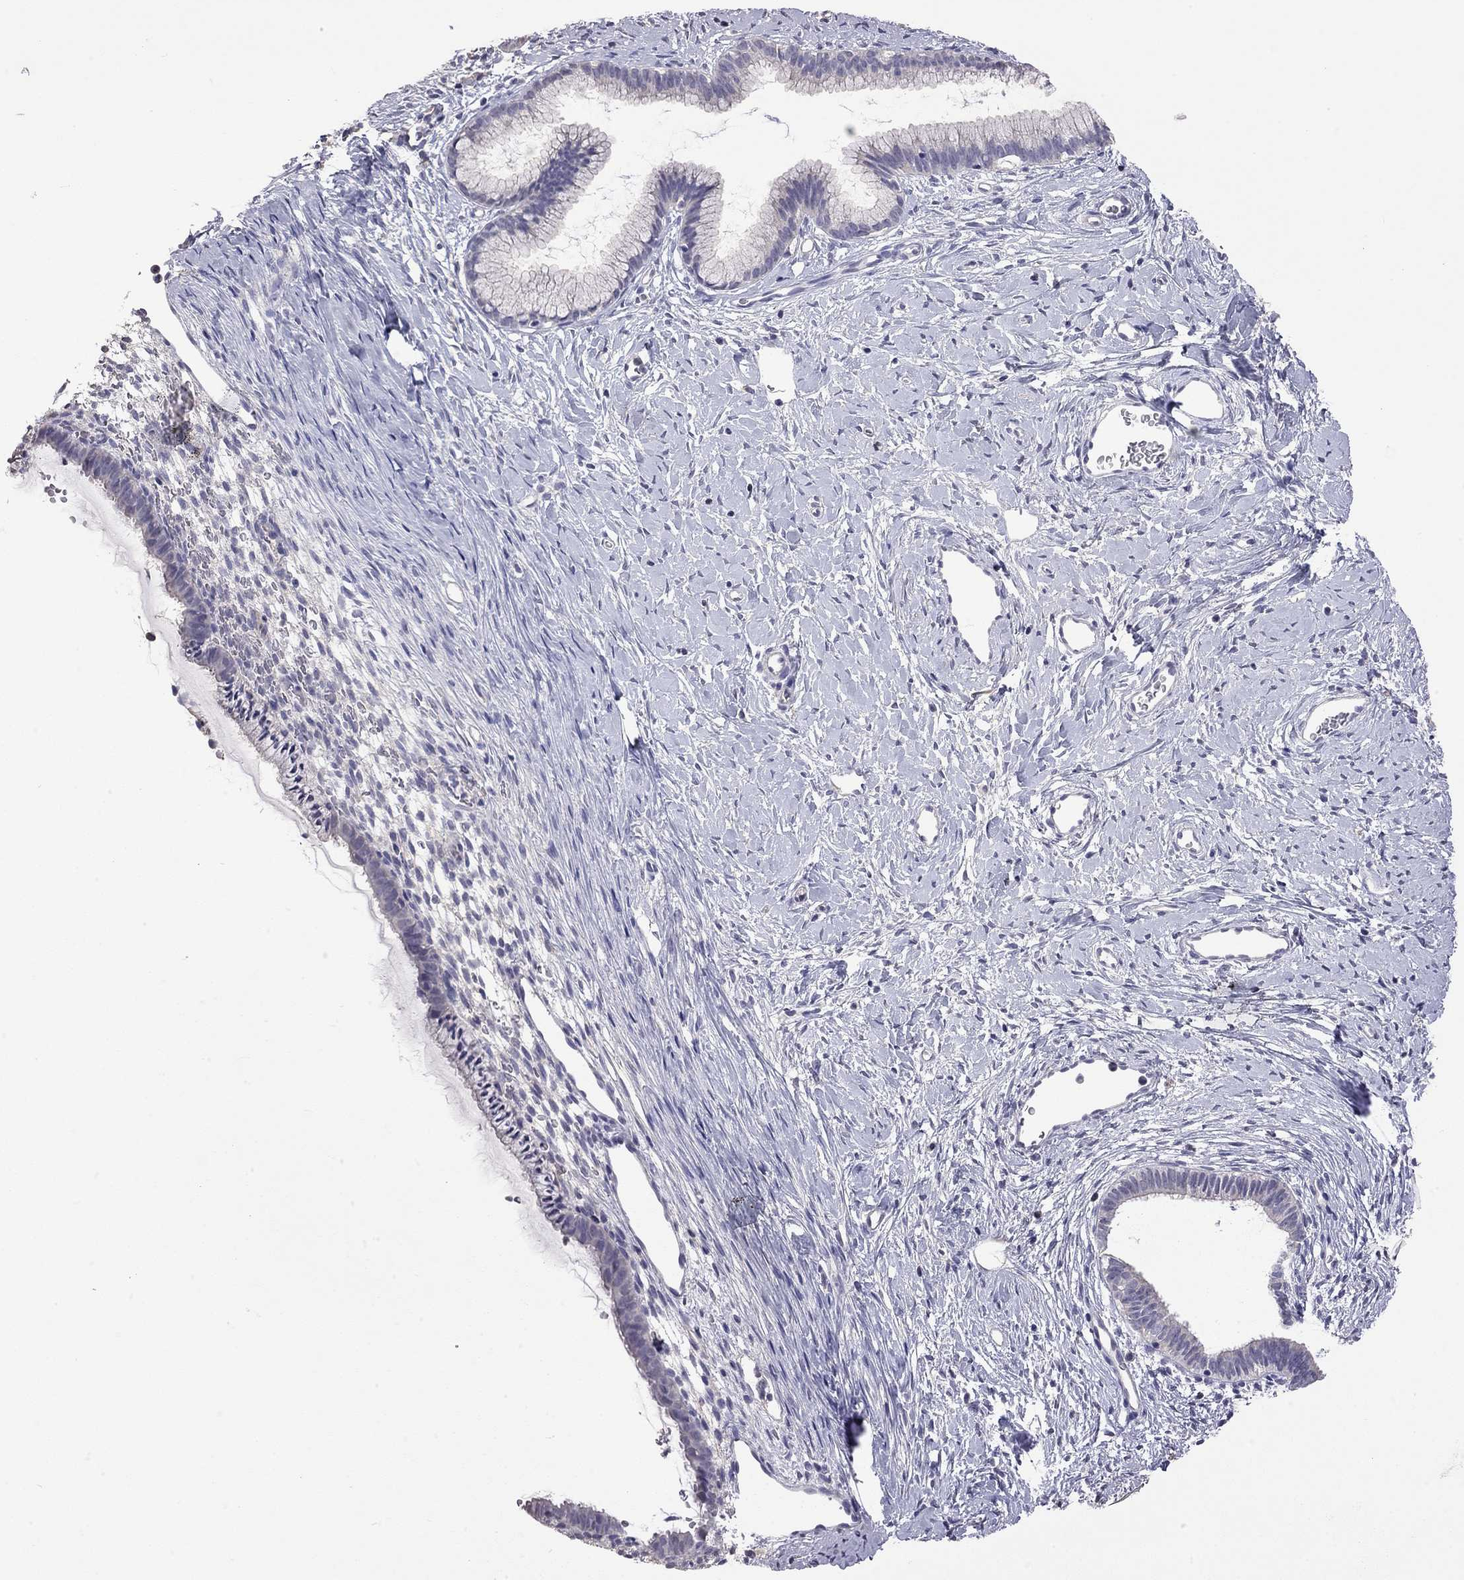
{"staining": {"intensity": "negative", "quantity": "none", "location": "none"}, "tissue": "cervix", "cell_type": "Glandular cells", "image_type": "normal", "snomed": [{"axis": "morphology", "description": "Normal tissue, NOS"}, {"axis": "topography", "description": "Cervix"}], "caption": "The IHC photomicrograph has no significant staining in glandular cells of cervix.", "gene": "FEZ1", "patient": {"sex": "female", "age": 40}}